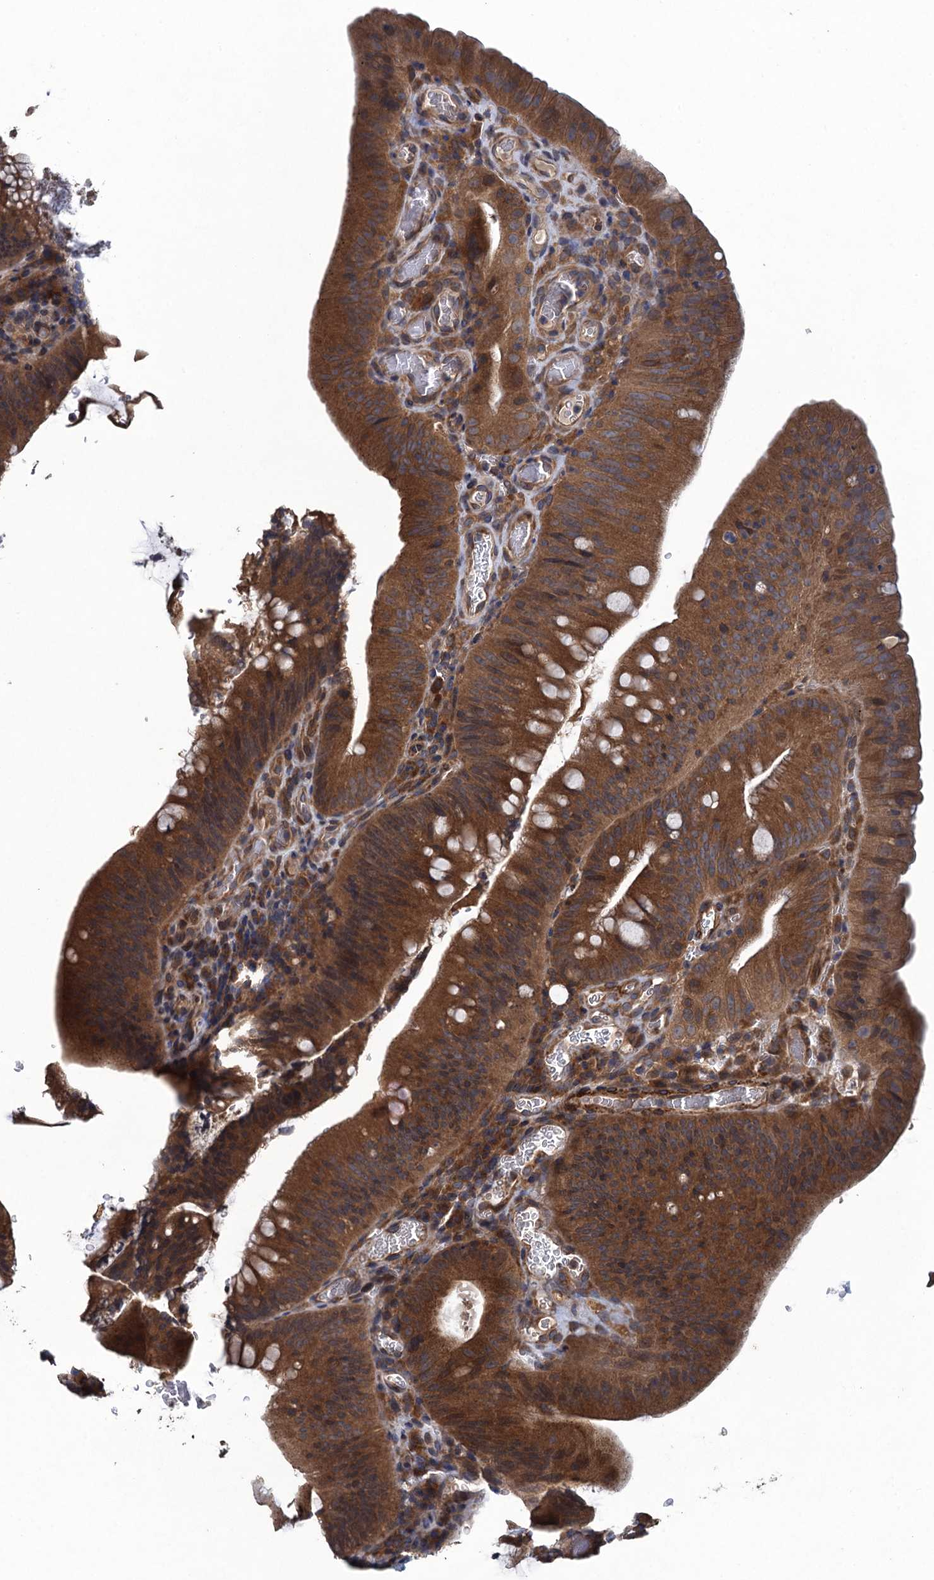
{"staining": {"intensity": "moderate", "quantity": ">75%", "location": "cytoplasmic/membranous"}, "tissue": "colorectal cancer", "cell_type": "Tumor cells", "image_type": "cancer", "snomed": [{"axis": "morphology", "description": "Normal tissue, NOS"}, {"axis": "topography", "description": "Colon"}], "caption": "Tumor cells display medium levels of moderate cytoplasmic/membranous staining in about >75% of cells in human colorectal cancer.", "gene": "CNTN5", "patient": {"sex": "female", "age": 82}}